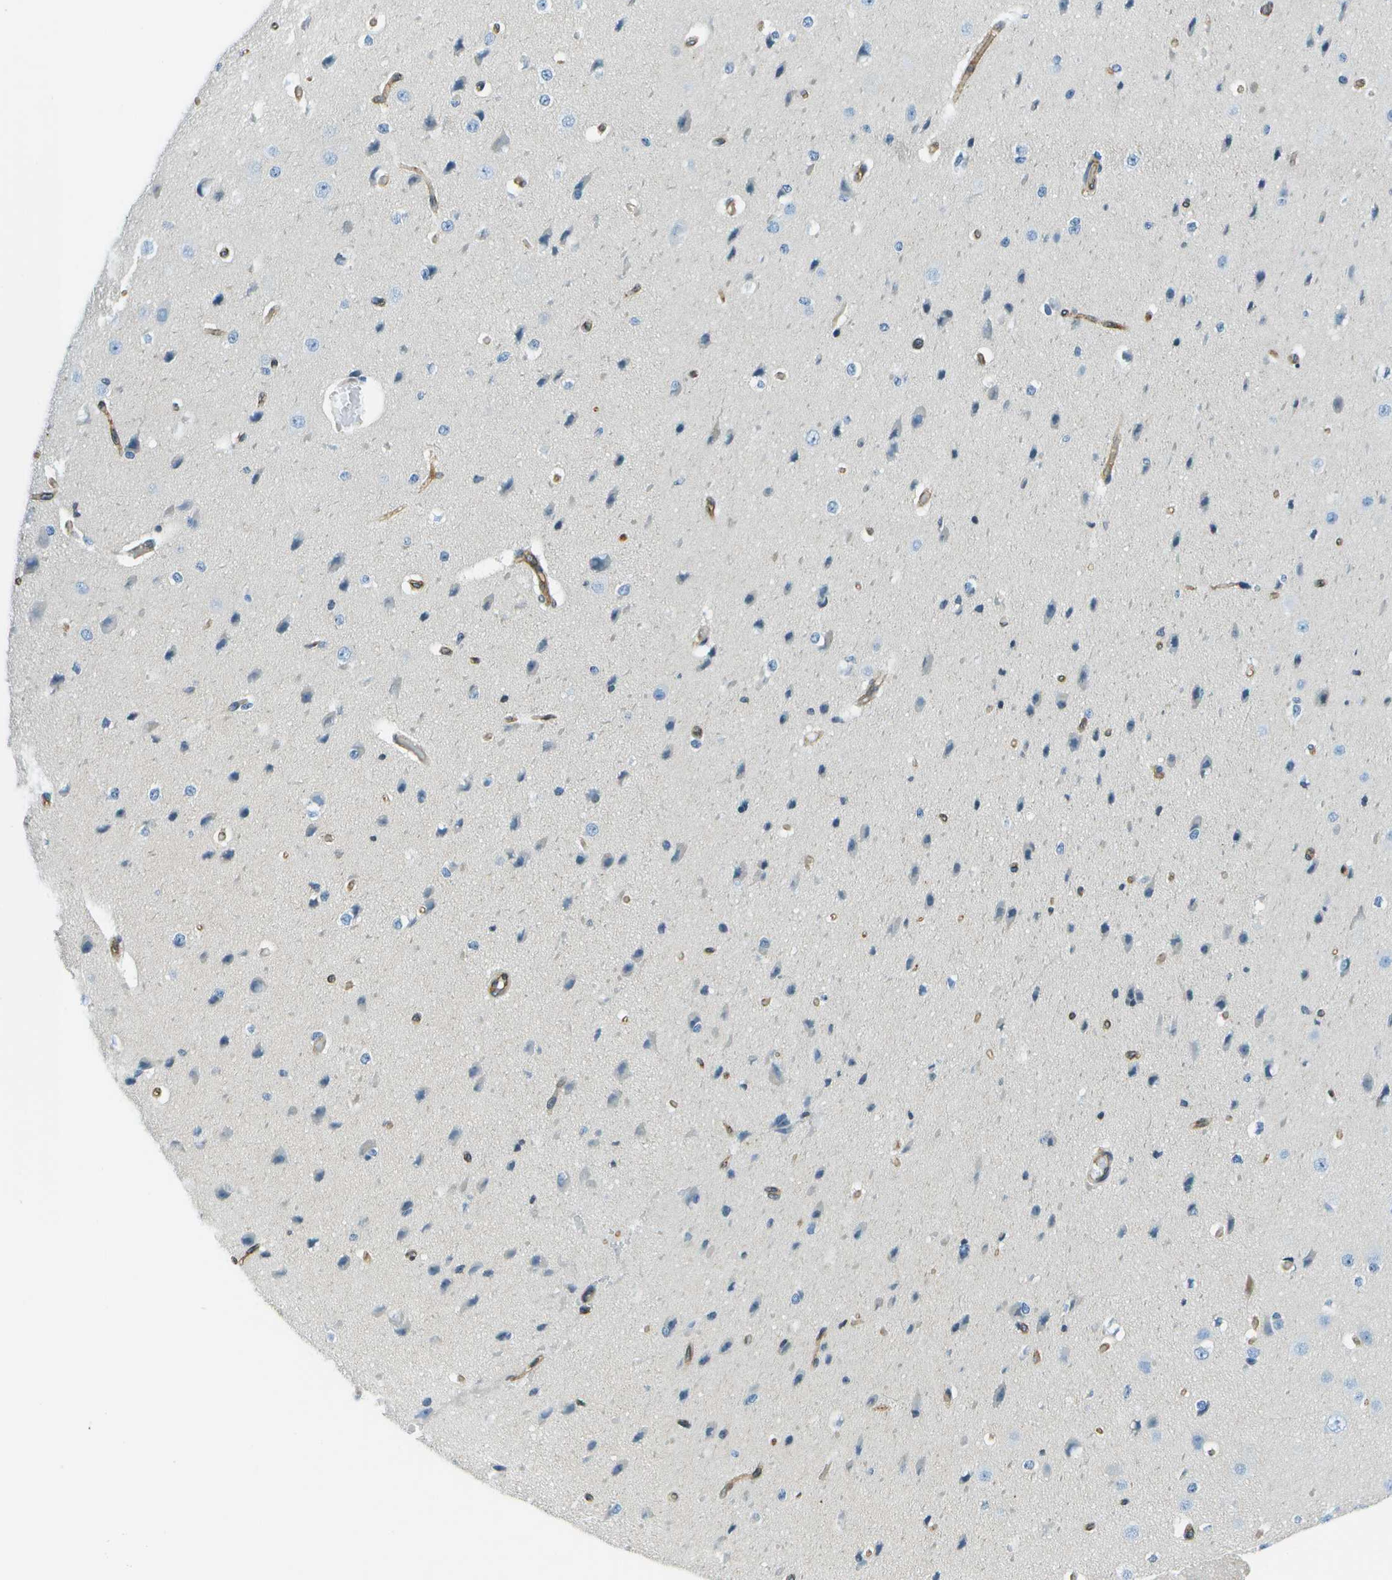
{"staining": {"intensity": "moderate", "quantity": "25%-75%", "location": "cytoplasmic/membranous"}, "tissue": "cerebral cortex", "cell_type": "Endothelial cells", "image_type": "normal", "snomed": [{"axis": "morphology", "description": "Normal tissue, NOS"}, {"axis": "morphology", "description": "Developmental malformation"}, {"axis": "topography", "description": "Cerebral cortex"}], "caption": "Immunohistochemical staining of benign cerebral cortex displays medium levels of moderate cytoplasmic/membranous staining in about 25%-75% of endothelial cells.", "gene": "ESYT1", "patient": {"sex": "female", "age": 30}}